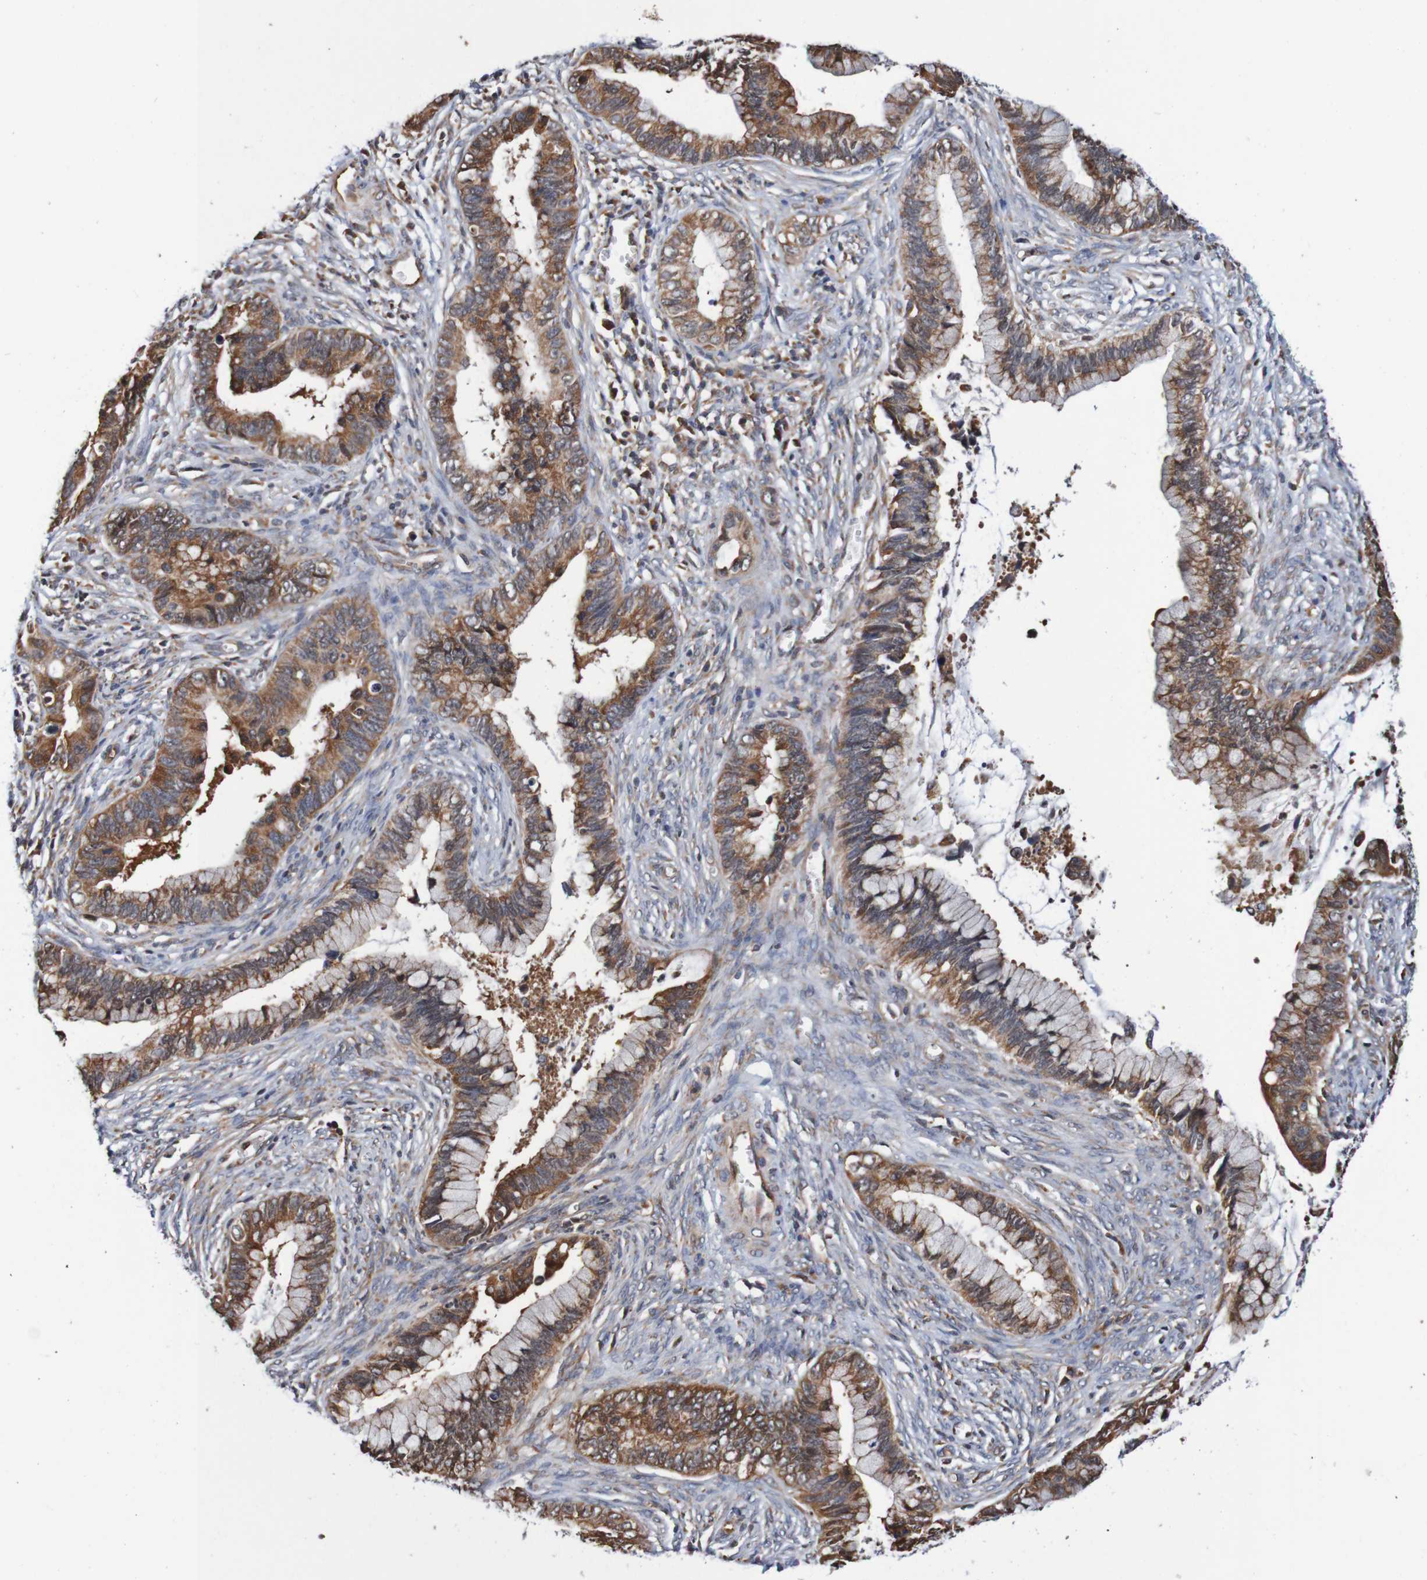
{"staining": {"intensity": "moderate", "quantity": ">75%", "location": "cytoplasmic/membranous"}, "tissue": "cervical cancer", "cell_type": "Tumor cells", "image_type": "cancer", "snomed": [{"axis": "morphology", "description": "Adenocarcinoma, NOS"}, {"axis": "topography", "description": "Cervix"}], "caption": "Adenocarcinoma (cervical) stained with DAB immunohistochemistry (IHC) reveals medium levels of moderate cytoplasmic/membranous staining in about >75% of tumor cells. Nuclei are stained in blue.", "gene": "AXIN1", "patient": {"sex": "female", "age": 44}}